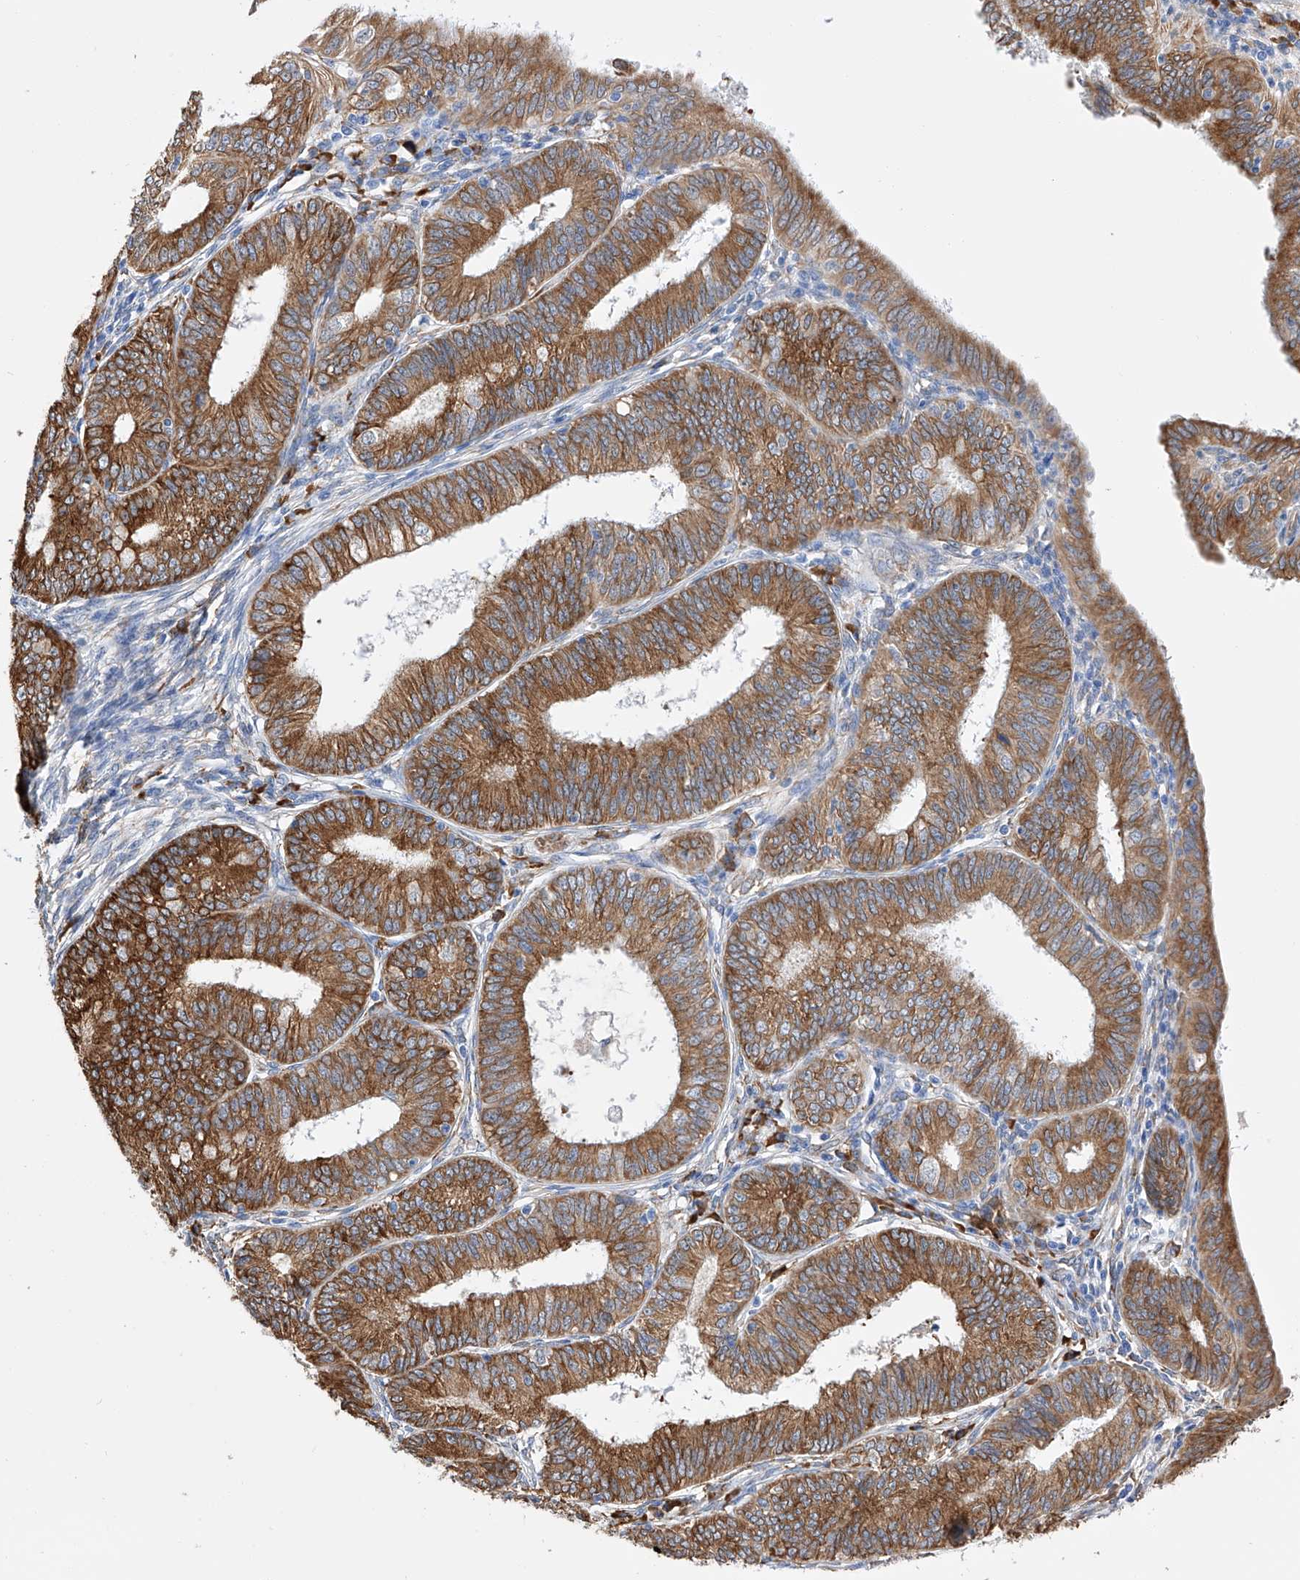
{"staining": {"intensity": "strong", "quantity": ">75%", "location": "cytoplasmic/membranous"}, "tissue": "endometrial cancer", "cell_type": "Tumor cells", "image_type": "cancer", "snomed": [{"axis": "morphology", "description": "Adenocarcinoma, NOS"}, {"axis": "topography", "description": "Endometrium"}], "caption": "A high-resolution image shows immunohistochemistry (IHC) staining of endometrial adenocarcinoma, which displays strong cytoplasmic/membranous staining in approximately >75% of tumor cells.", "gene": "PDIA5", "patient": {"sex": "female", "age": 51}}